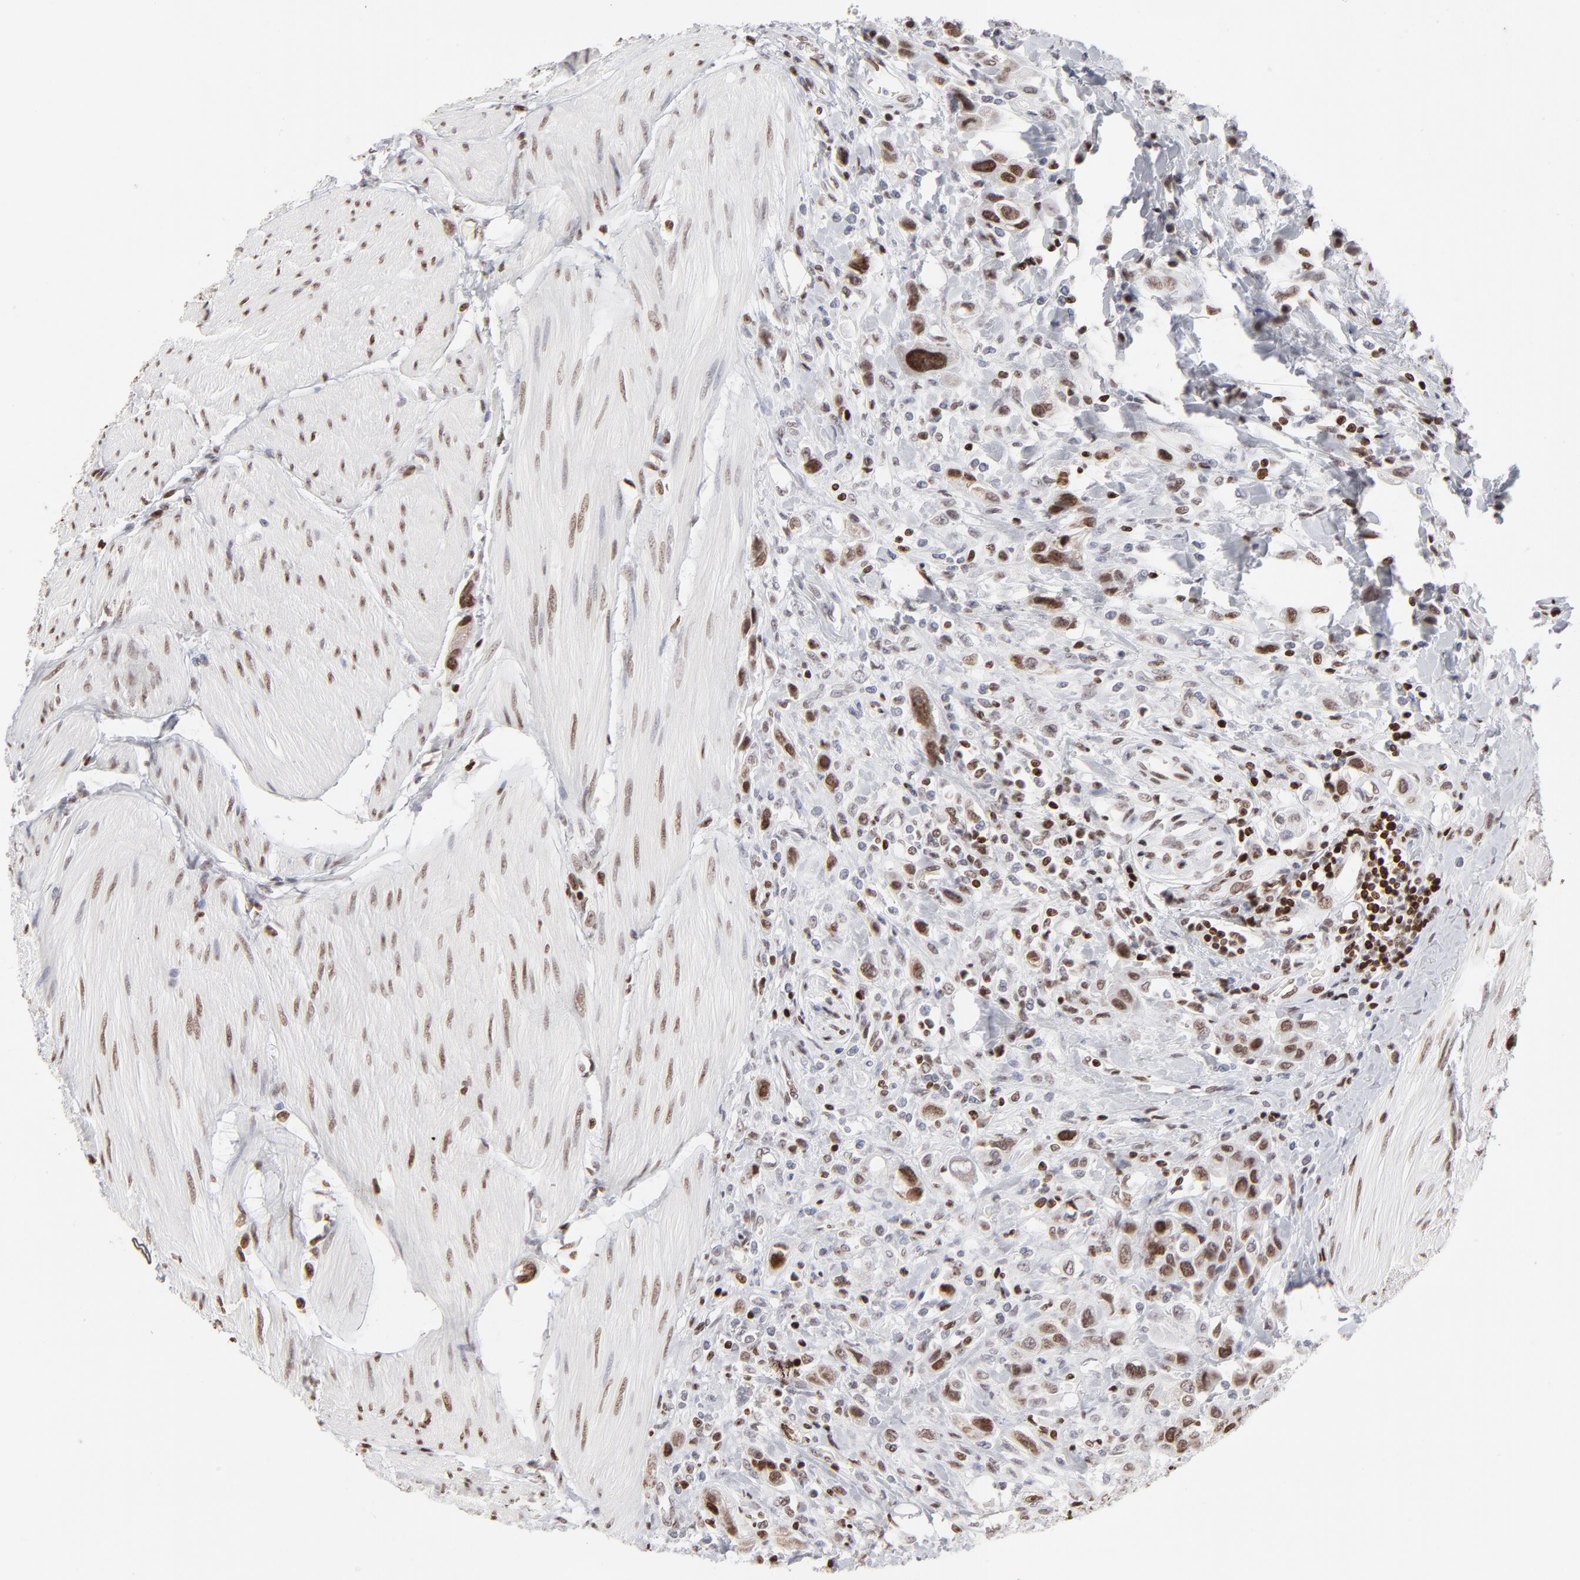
{"staining": {"intensity": "moderate", "quantity": ">75%", "location": "nuclear"}, "tissue": "urothelial cancer", "cell_type": "Tumor cells", "image_type": "cancer", "snomed": [{"axis": "morphology", "description": "Urothelial carcinoma, High grade"}, {"axis": "topography", "description": "Urinary bladder"}], "caption": "Approximately >75% of tumor cells in human urothelial cancer exhibit moderate nuclear protein expression as visualized by brown immunohistochemical staining.", "gene": "PARP1", "patient": {"sex": "male", "age": 50}}